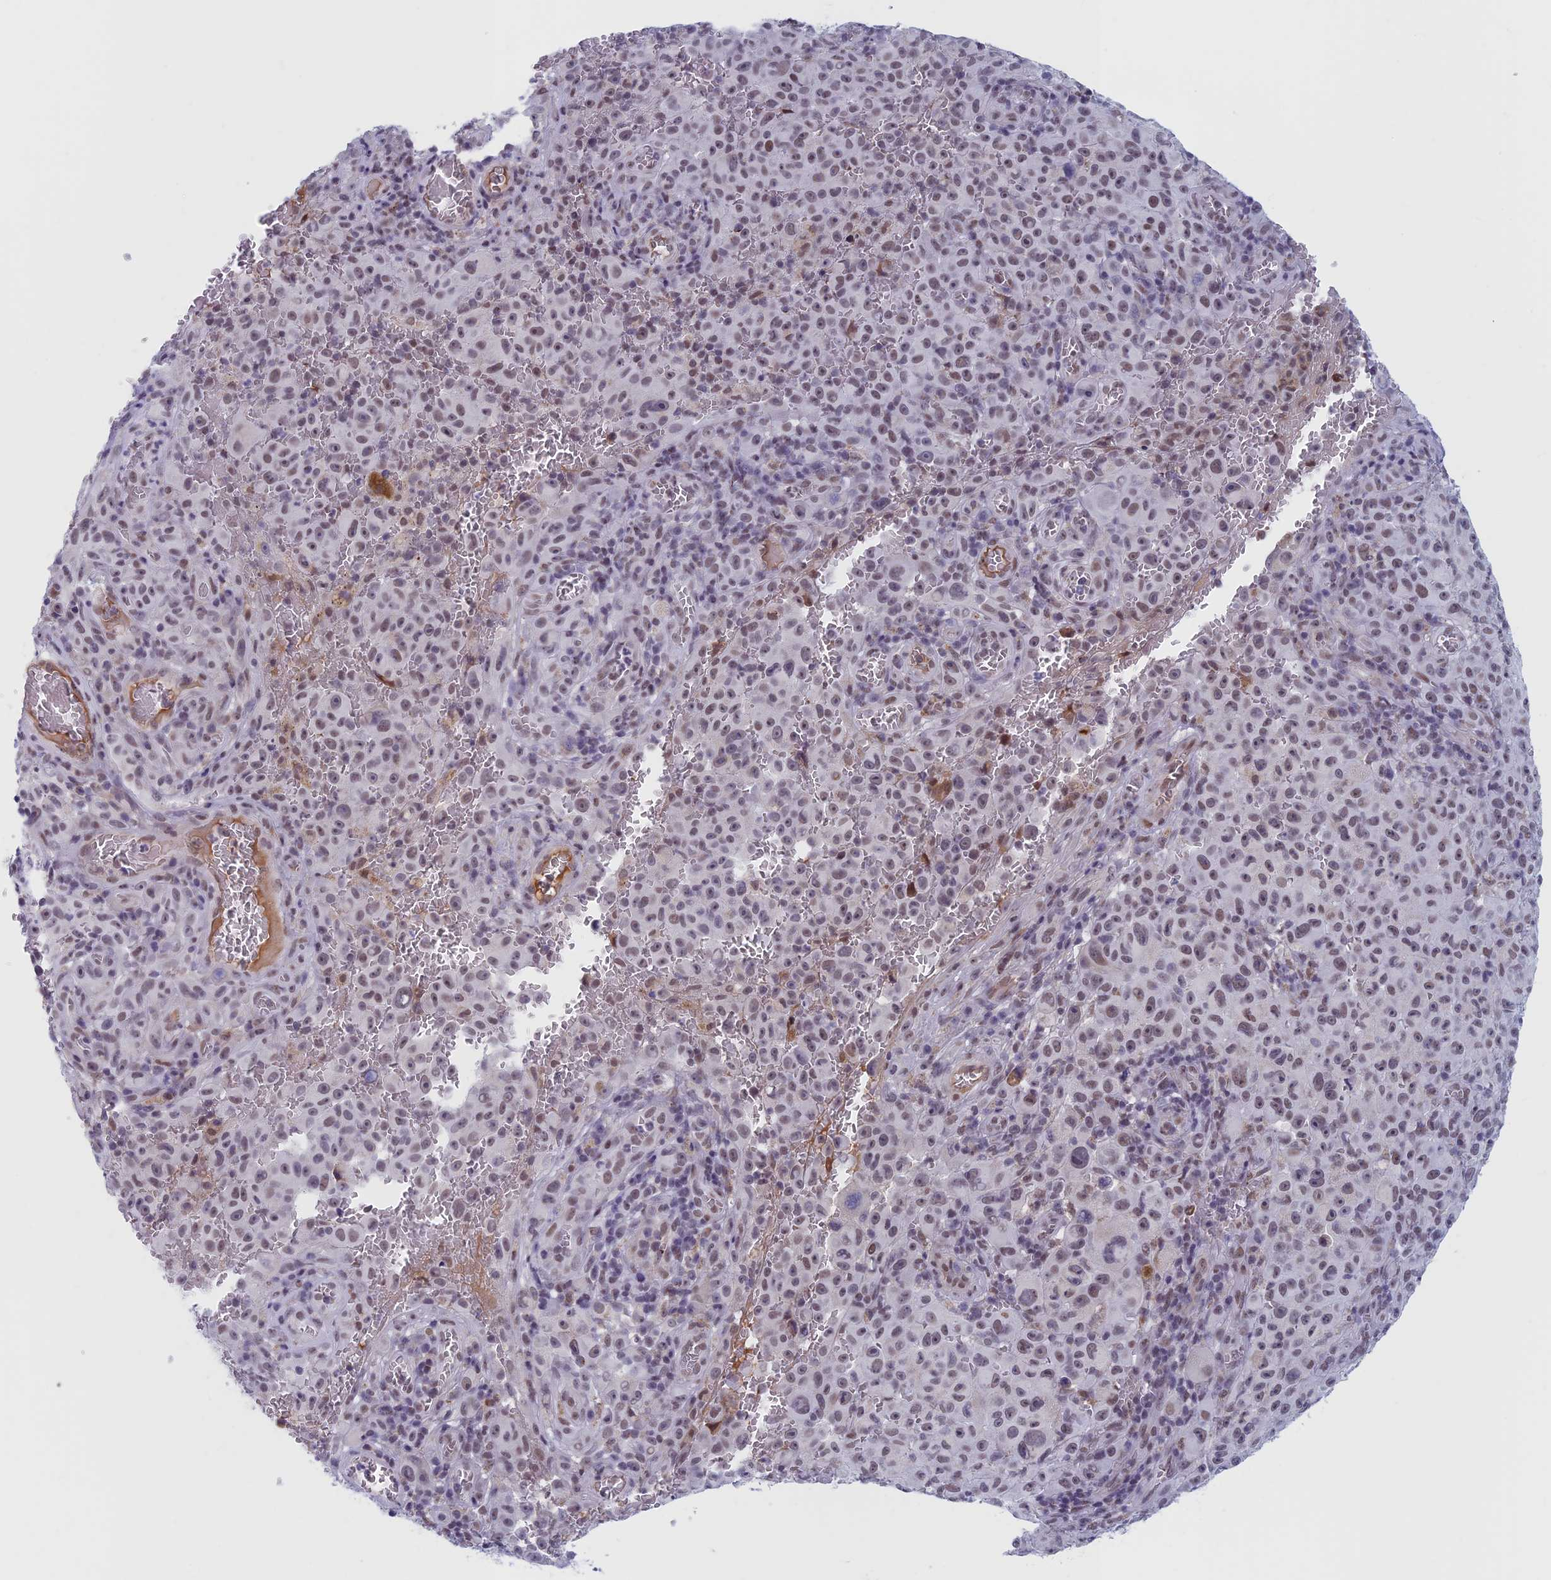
{"staining": {"intensity": "weak", "quantity": ">75%", "location": "nuclear"}, "tissue": "melanoma", "cell_type": "Tumor cells", "image_type": "cancer", "snomed": [{"axis": "morphology", "description": "Malignant melanoma, NOS"}, {"axis": "topography", "description": "Skin"}], "caption": "An image of human malignant melanoma stained for a protein displays weak nuclear brown staining in tumor cells.", "gene": "ASH2L", "patient": {"sex": "female", "age": 82}}